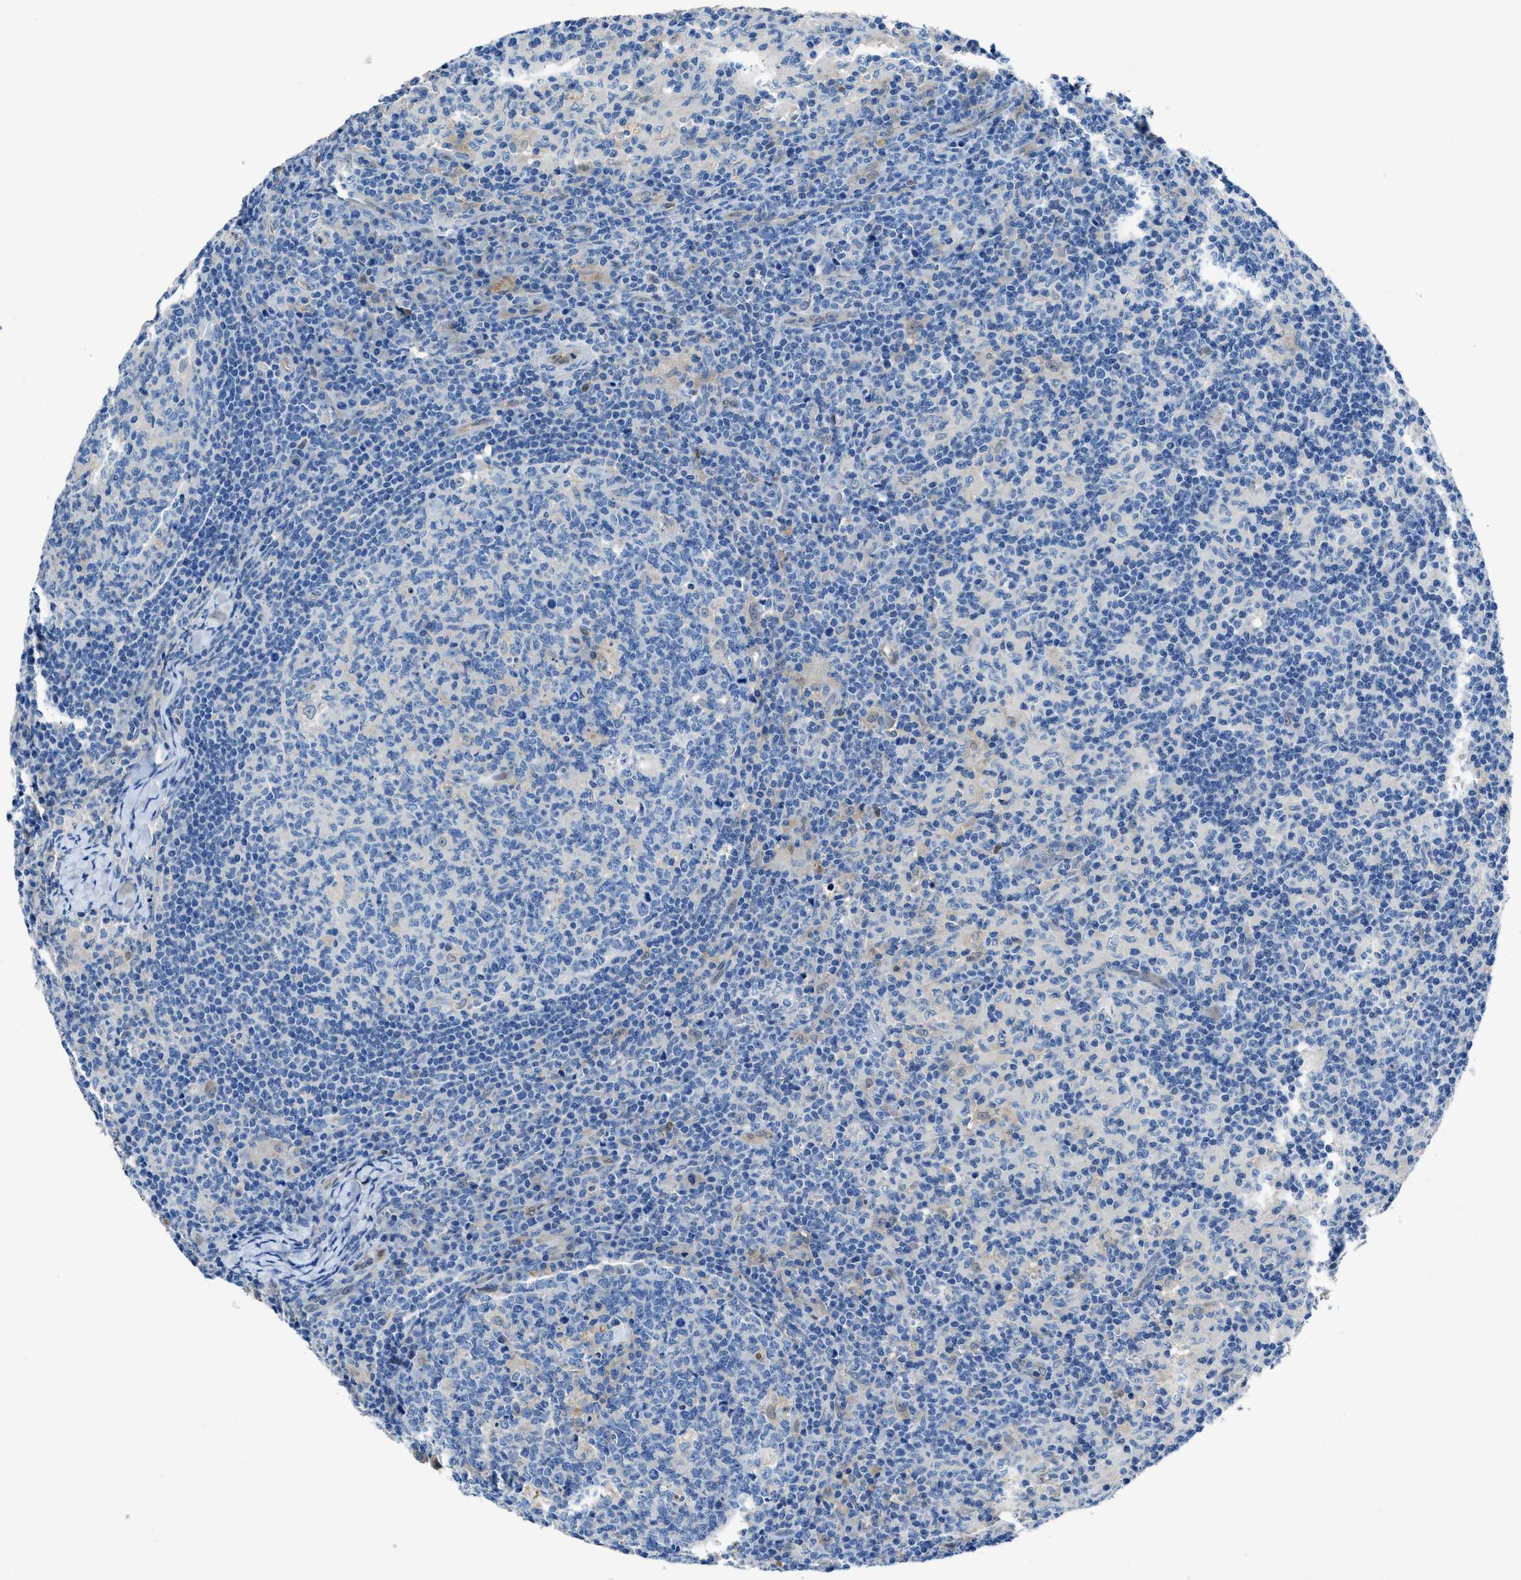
{"staining": {"intensity": "negative", "quantity": "none", "location": "none"}, "tissue": "lymph node", "cell_type": "Germinal center cells", "image_type": "normal", "snomed": [{"axis": "morphology", "description": "Normal tissue, NOS"}, {"axis": "morphology", "description": "Inflammation, NOS"}, {"axis": "topography", "description": "Lymph node"}], "caption": "Protein analysis of benign lymph node reveals no significant staining in germinal center cells. The staining is performed using DAB (3,3'-diaminobenzidine) brown chromogen with nuclei counter-stained in using hematoxylin.", "gene": "PTGFRN", "patient": {"sex": "male", "age": 55}}